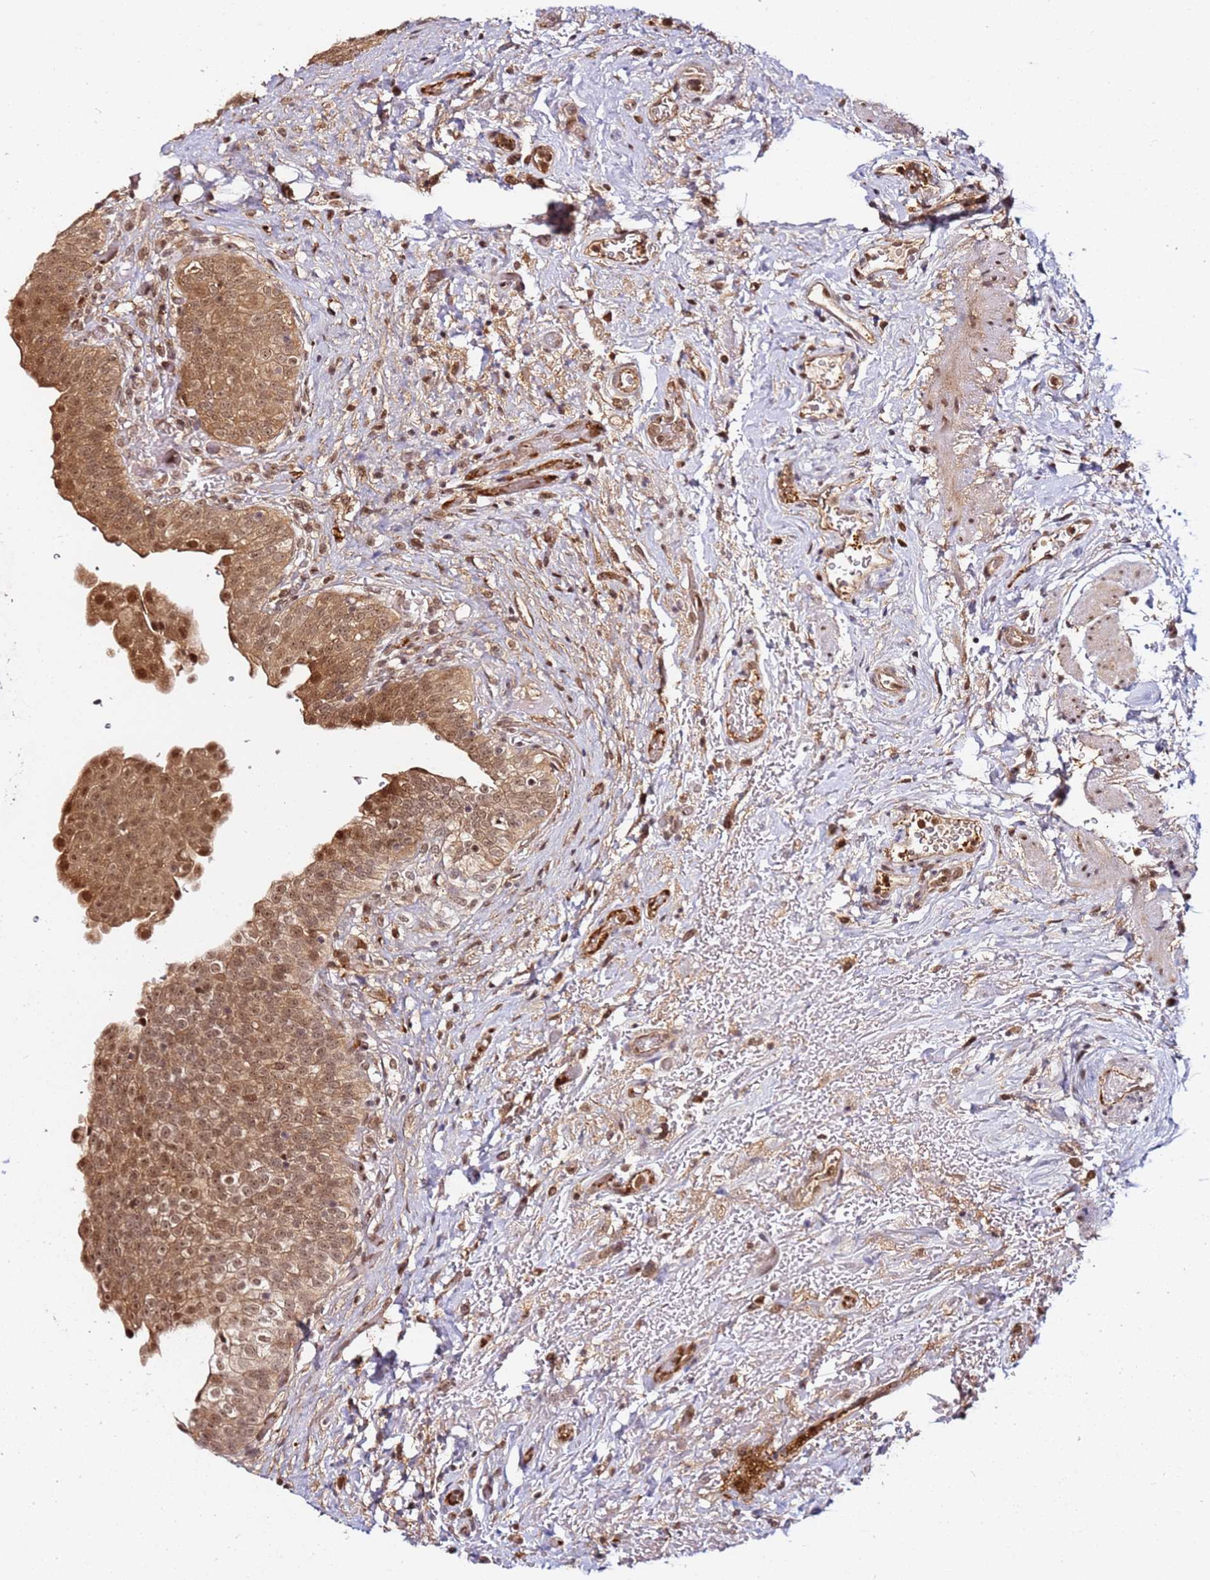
{"staining": {"intensity": "moderate", "quantity": ">75%", "location": "cytoplasmic/membranous,nuclear"}, "tissue": "urinary bladder", "cell_type": "Urothelial cells", "image_type": "normal", "snomed": [{"axis": "morphology", "description": "Normal tissue, NOS"}, {"axis": "topography", "description": "Urinary bladder"}], "caption": "Urothelial cells display medium levels of moderate cytoplasmic/membranous,nuclear positivity in approximately >75% of cells in normal human urinary bladder. Immunohistochemistry stains the protein in brown and the nuclei are stained blue.", "gene": "RGS18", "patient": {"sex": "male", "age": 69}}